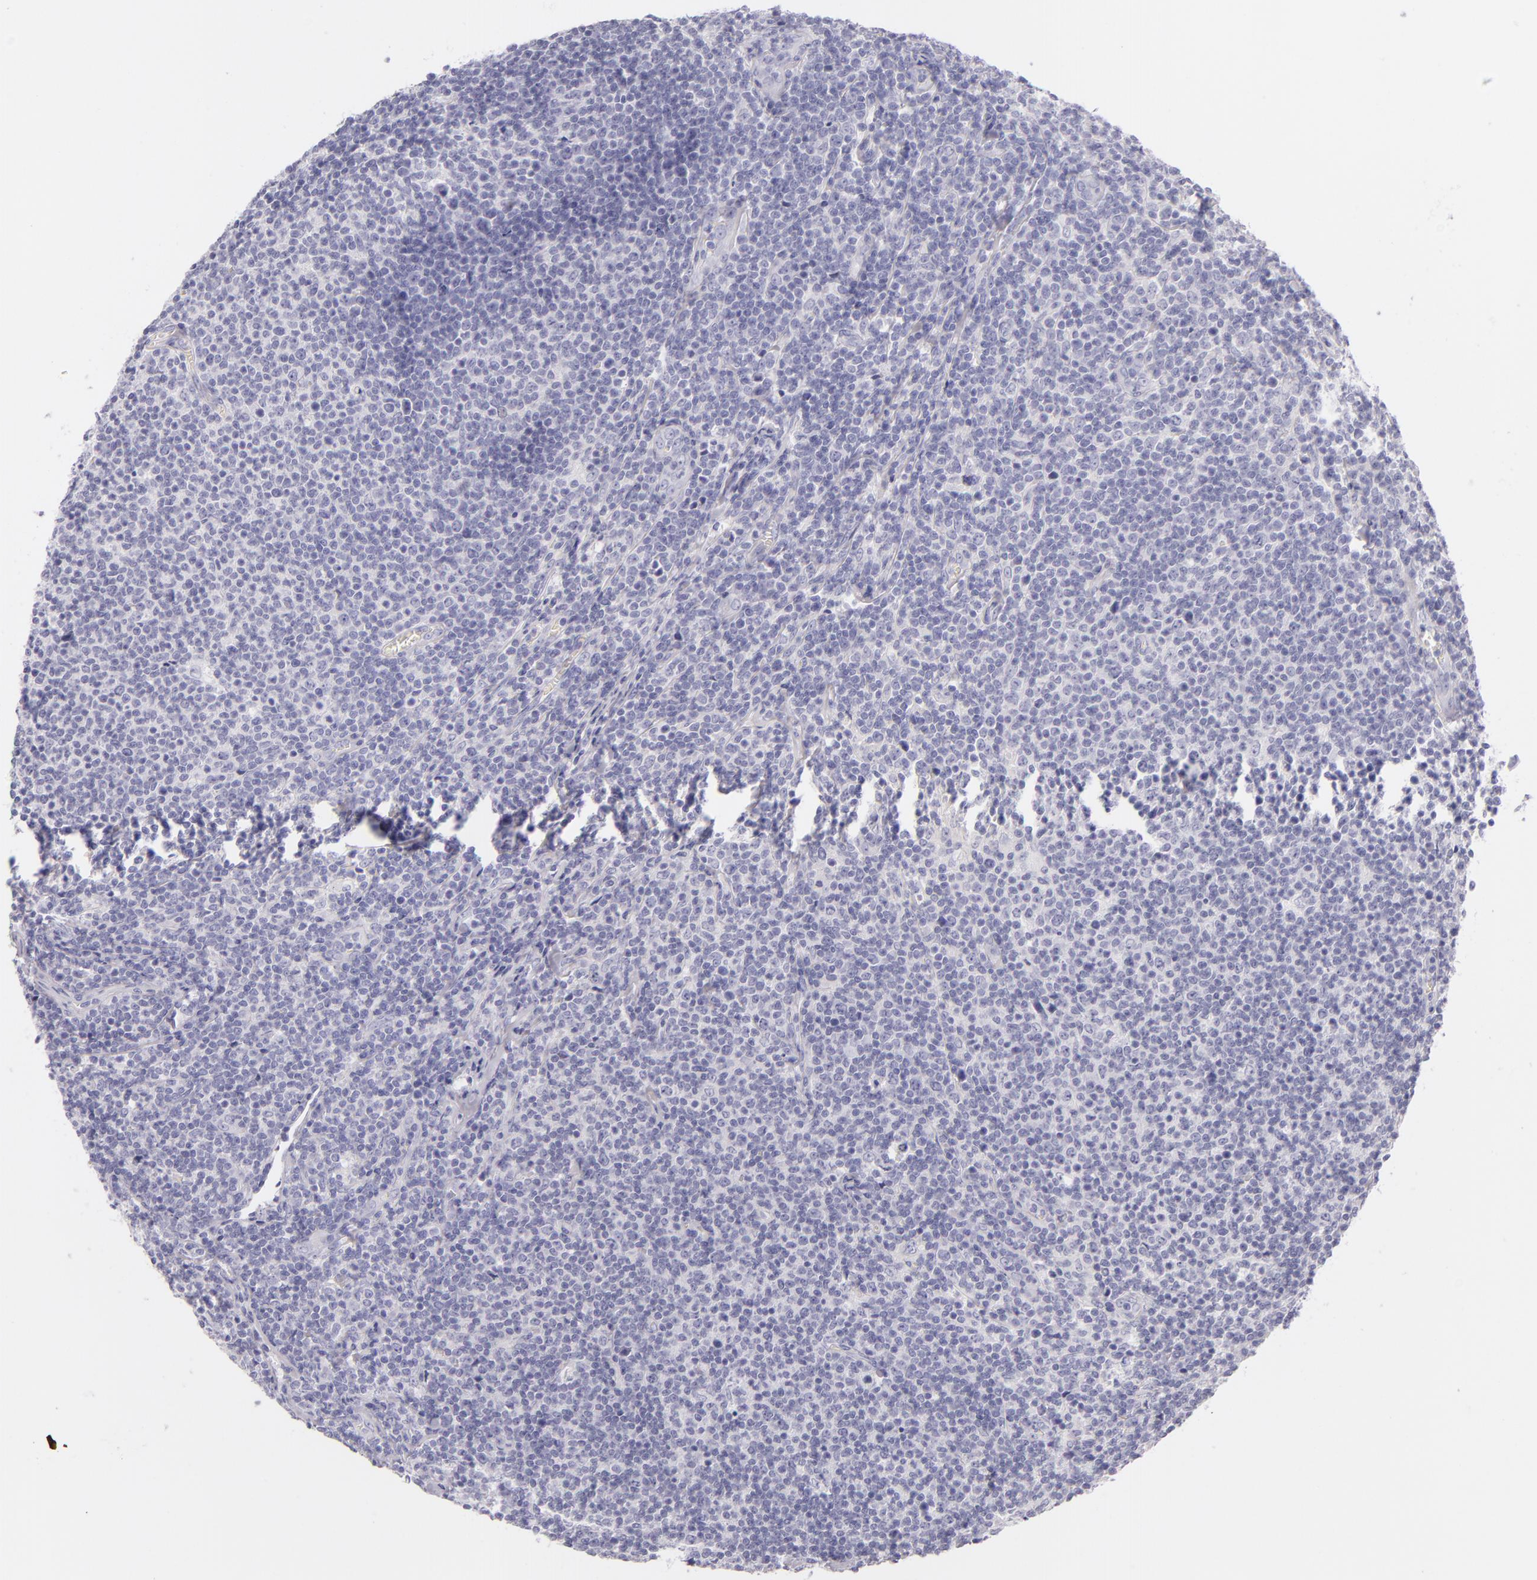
{"staining": {"intensity": "negative", "quantity": "none", "location": "none"}, "tissue": "lymphoma", "cell_type": "Tumor cells", "image_type": "cancer", "snomed": [{"axis": "morphology", "description": "Malignant lymphoma, non-Hodgkin's type, Low grade"}, {"axis": "topography", "description": "Lymph node"}], "caption": "Immunohistochemical staining of malignant lymphoma, non-Hodgkin's type (low-grade) demonstrates no significant staining in tumor cells.", "gene": "INA", "patient": {"sex": "male", "age": 74}}